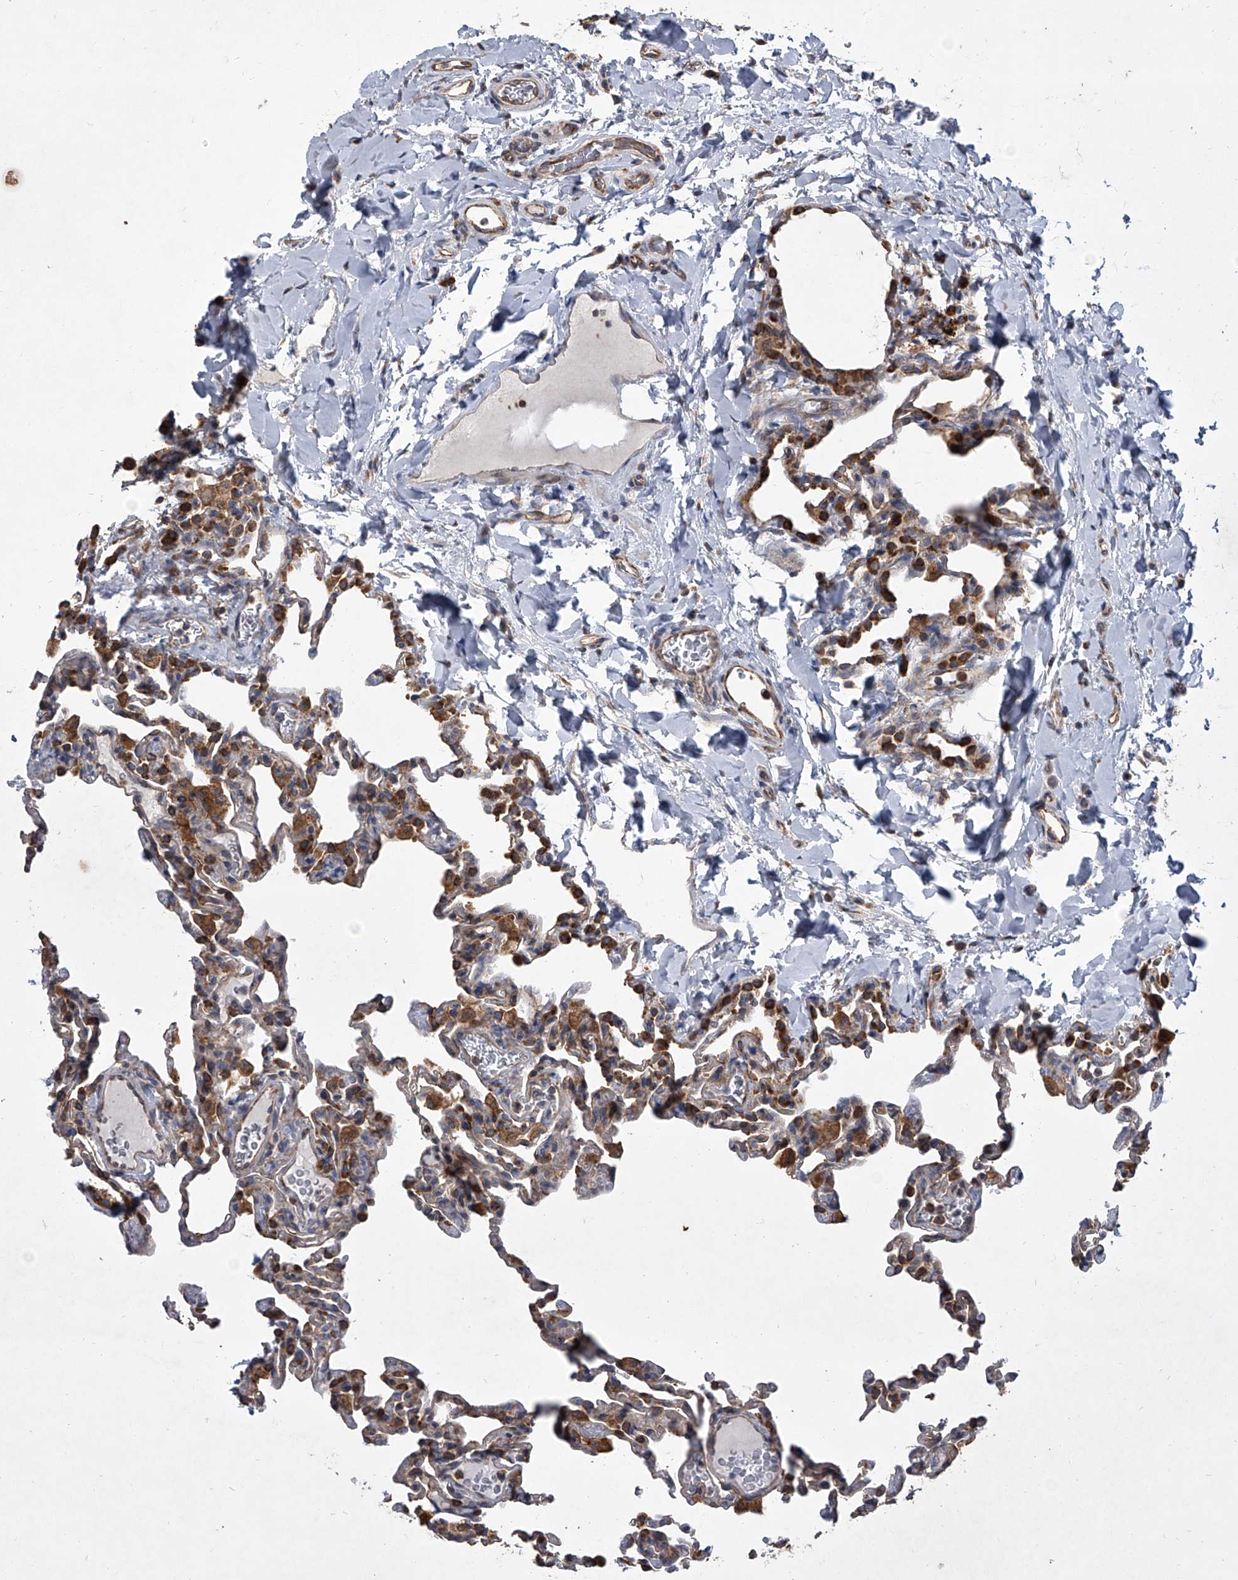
{"staining": {"intensity": "moderate", "quantity": "25%-75%", "location": "cytoplasmic/membranous"}, "tissue": "lung", "cell_type": "Alveolar cells", "image_type": "normal", "snomed": [{"axis": "morphology", "description": "Normal tissue, NOS"}, {"axis": "topography", "description": "Lung"}], "caption": "A brown stain highlights moderate cytoplasmic/membranous positivity of a protein in alveolar cells of normal human lung. The protein is stained brown, and the nuclei are stained in blue (DAB (3,3'-diaminobenzidine) IHC with brightfield microscopy, high magnification).", "gene": "EIF2S2", "patient": {"sex": "male", "age": 20}}